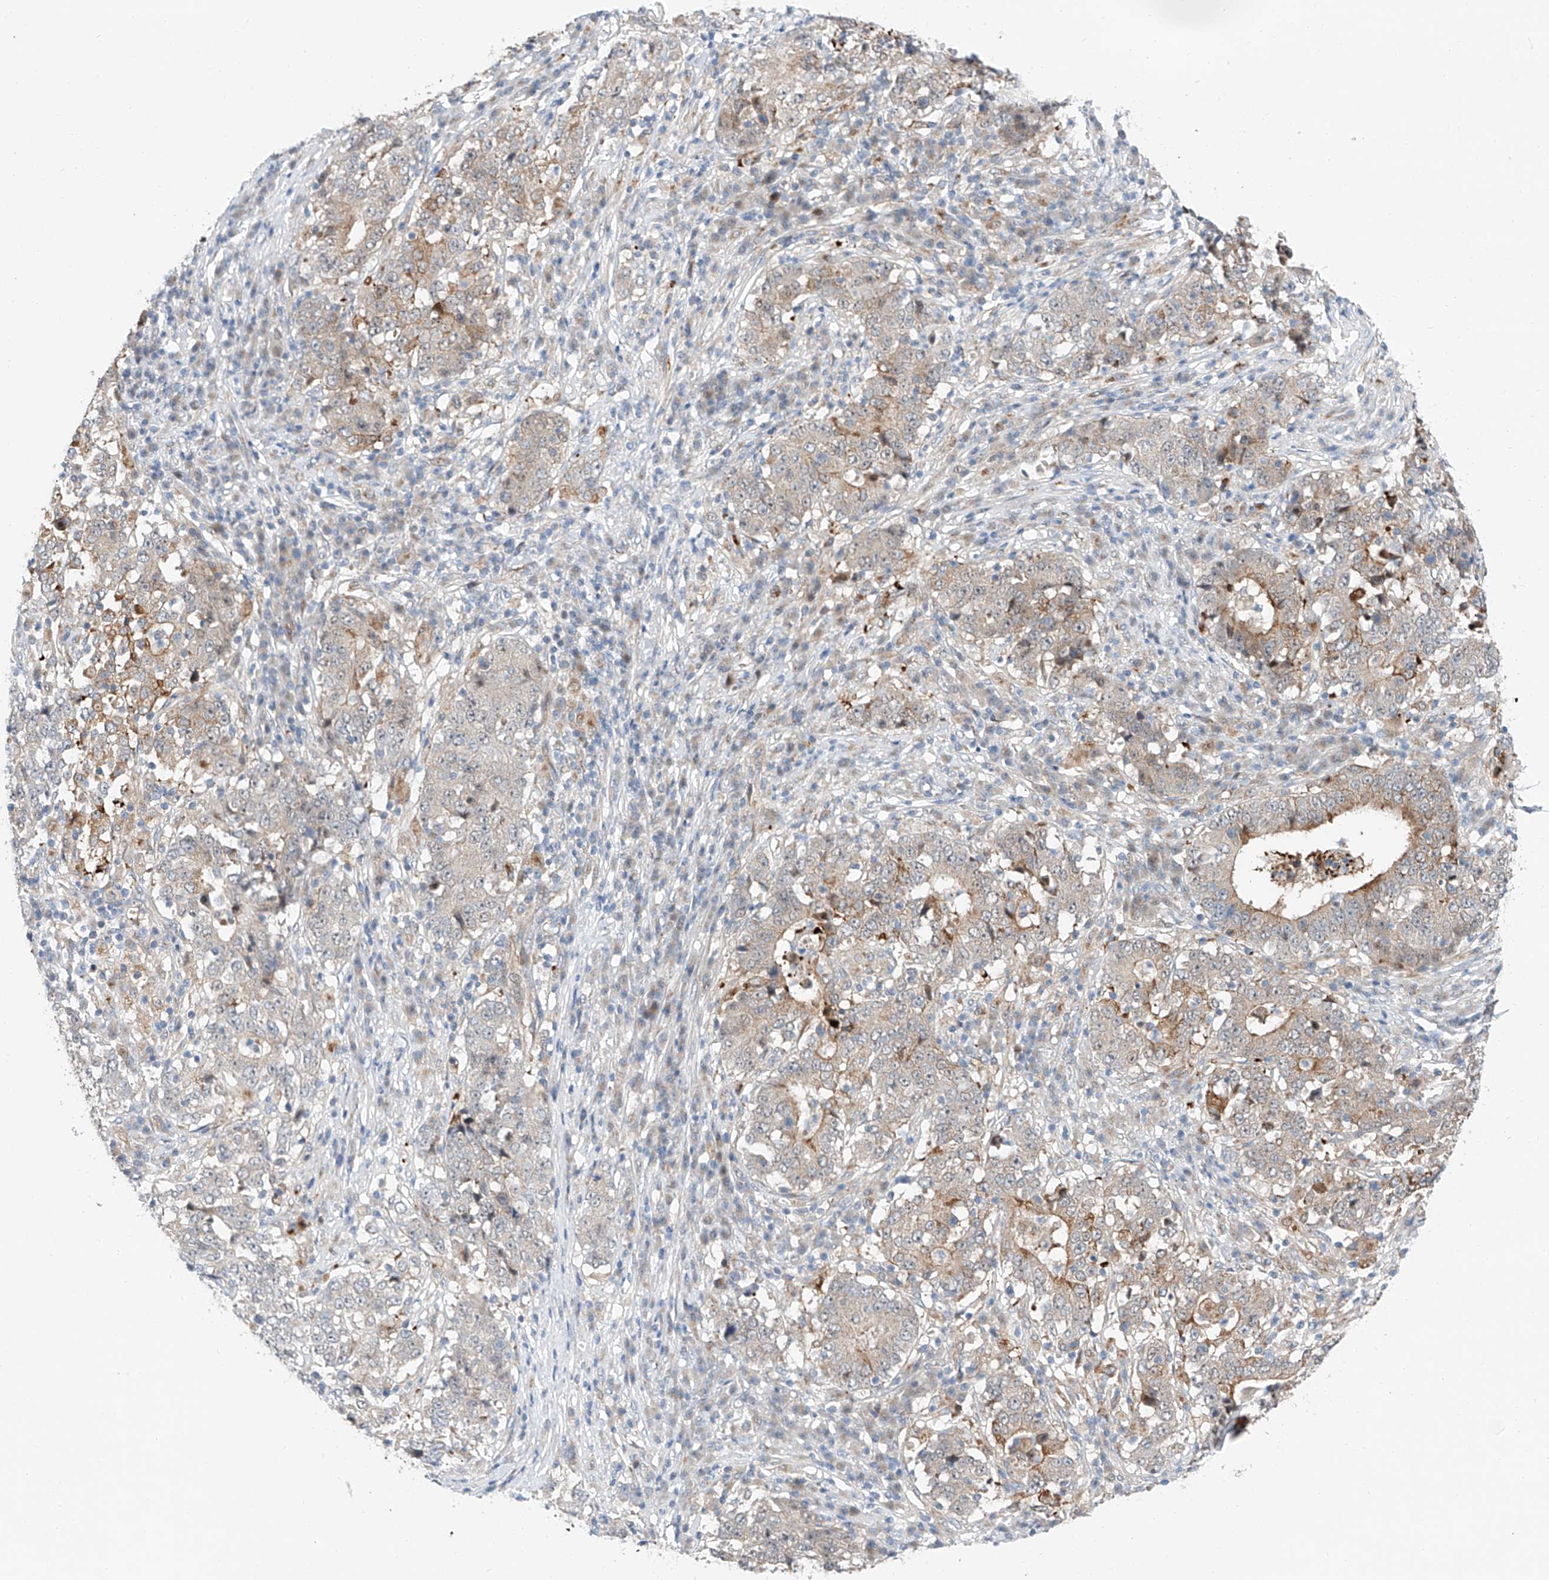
{"staining": {"intensity": "moderate", "quantity": "<25%", "location": "cytoplasmic/membranous"}, "tissue": "stomach cancer", "cell_type": "Tumor cells", "image_type": "cancer", "snomed": [{"axis": "morphology", "description": "Adenocarcinoma, NOS"}, {"axis": "topography", "description": "Stomach"}], "caption": "Immunohistochemistry staining of stomach adenocarcinoma, which reveals low levels of moderate cytoplasmic/membranous staining in about <25% of tumor cells indicating moderate cytoplasmic/membranous protein positivity. The staining was performed using DAB (3,3'-diaminobenzidine) (brown) for protein detection and nuclei were counterstained in hematoxylin (blue).", "gene": "CLDND1", "patient": {"sex": "male", "age": 59}}